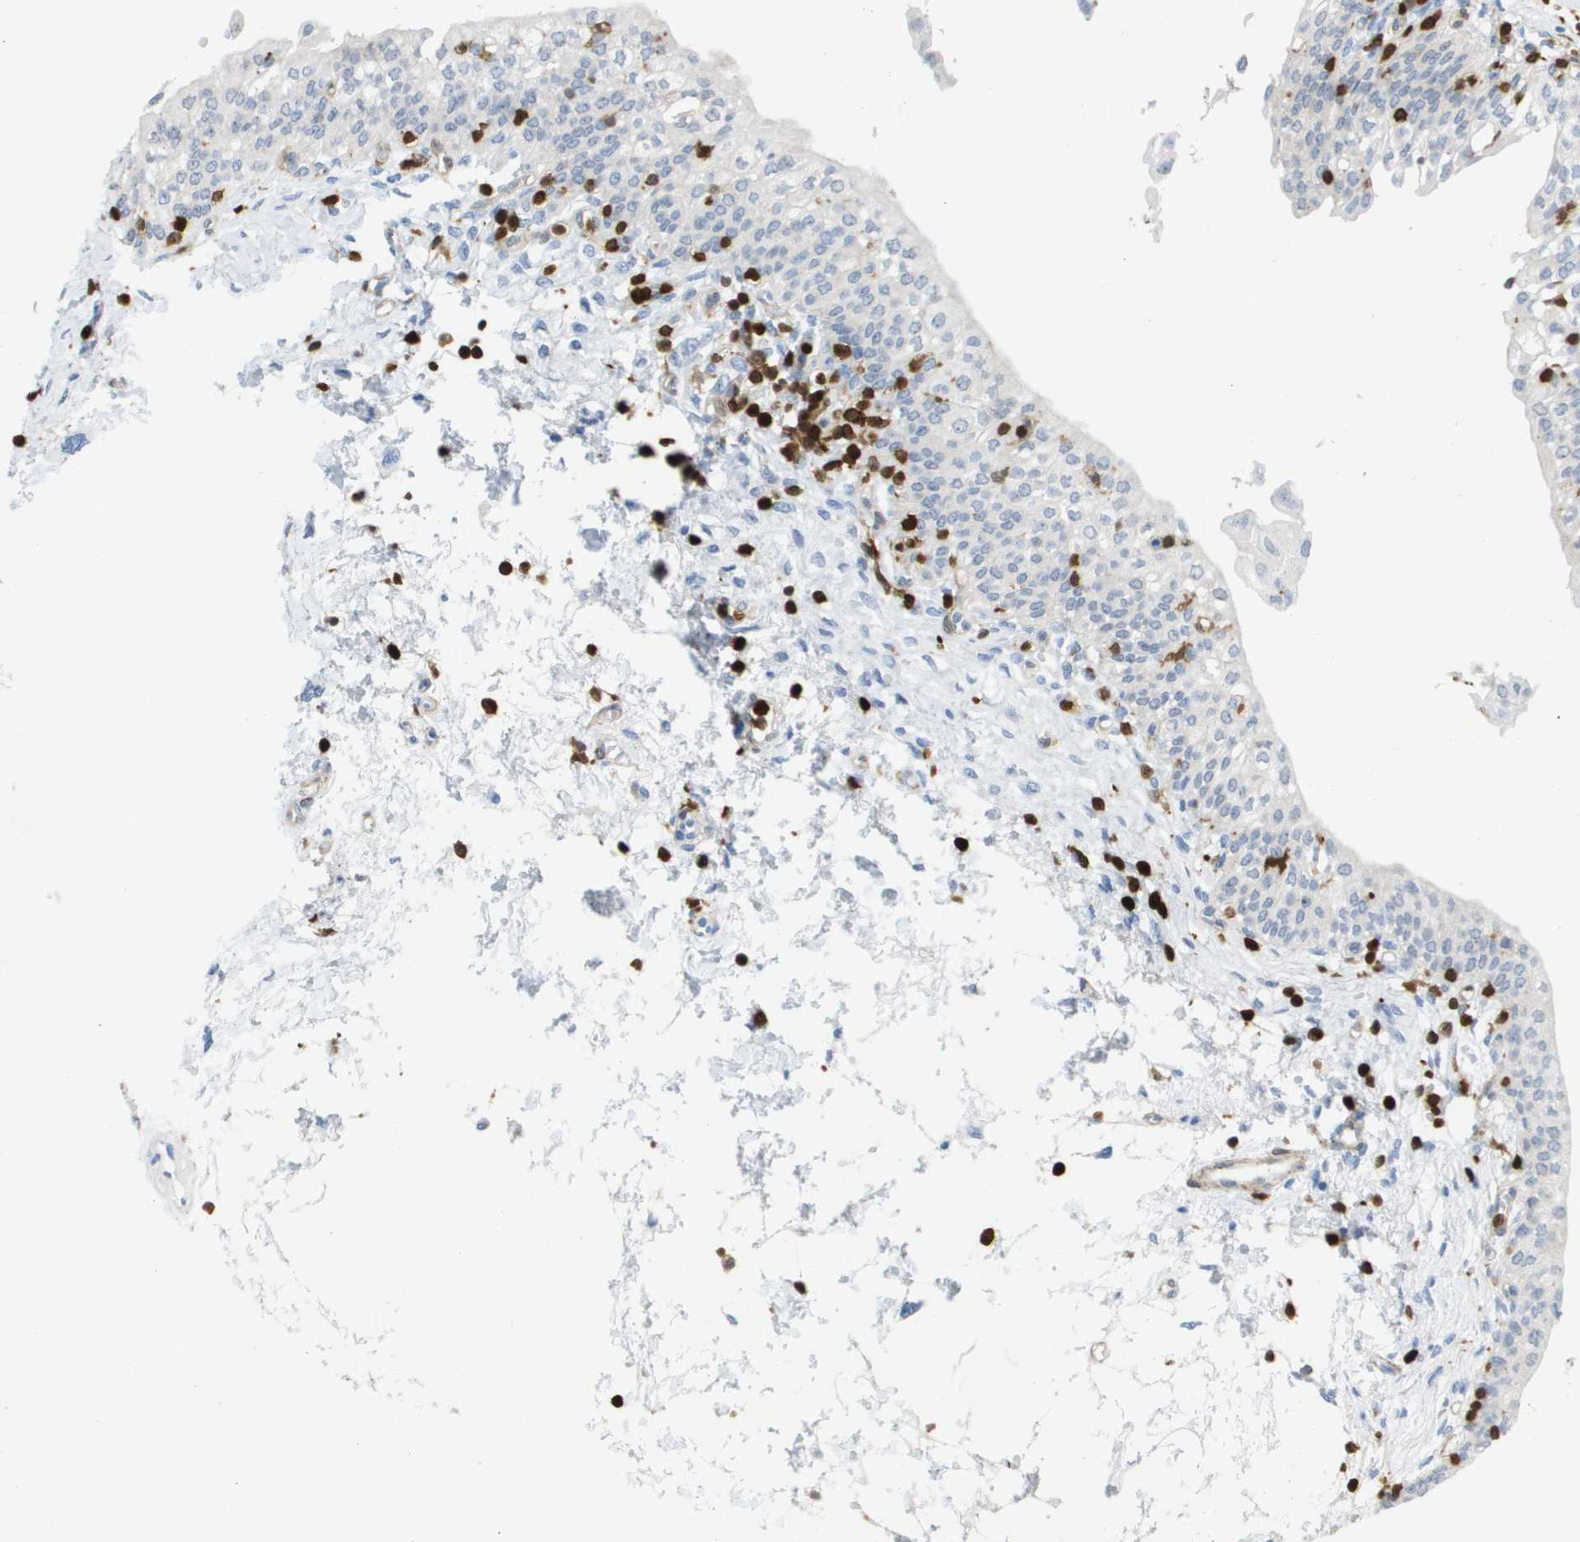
{"staining": {"intensity": "negative", "quantity": "none", "location": "none"}, "tissue": "urinary bladder", "cell_type": "Urothelial cells", "image_type": "normal", "snomed": [{"axis": "morphology", "description": "Normal tissue, NOS"}, {"axis": "topography", "description": "Urinary bladder"}], "caption": "This is an IHC histopathology image of normal human urinary bladder. There is no positivity in urothelial cells.", "gene": "DOCK5", "patient": {"sex": "male", "age": 55}}